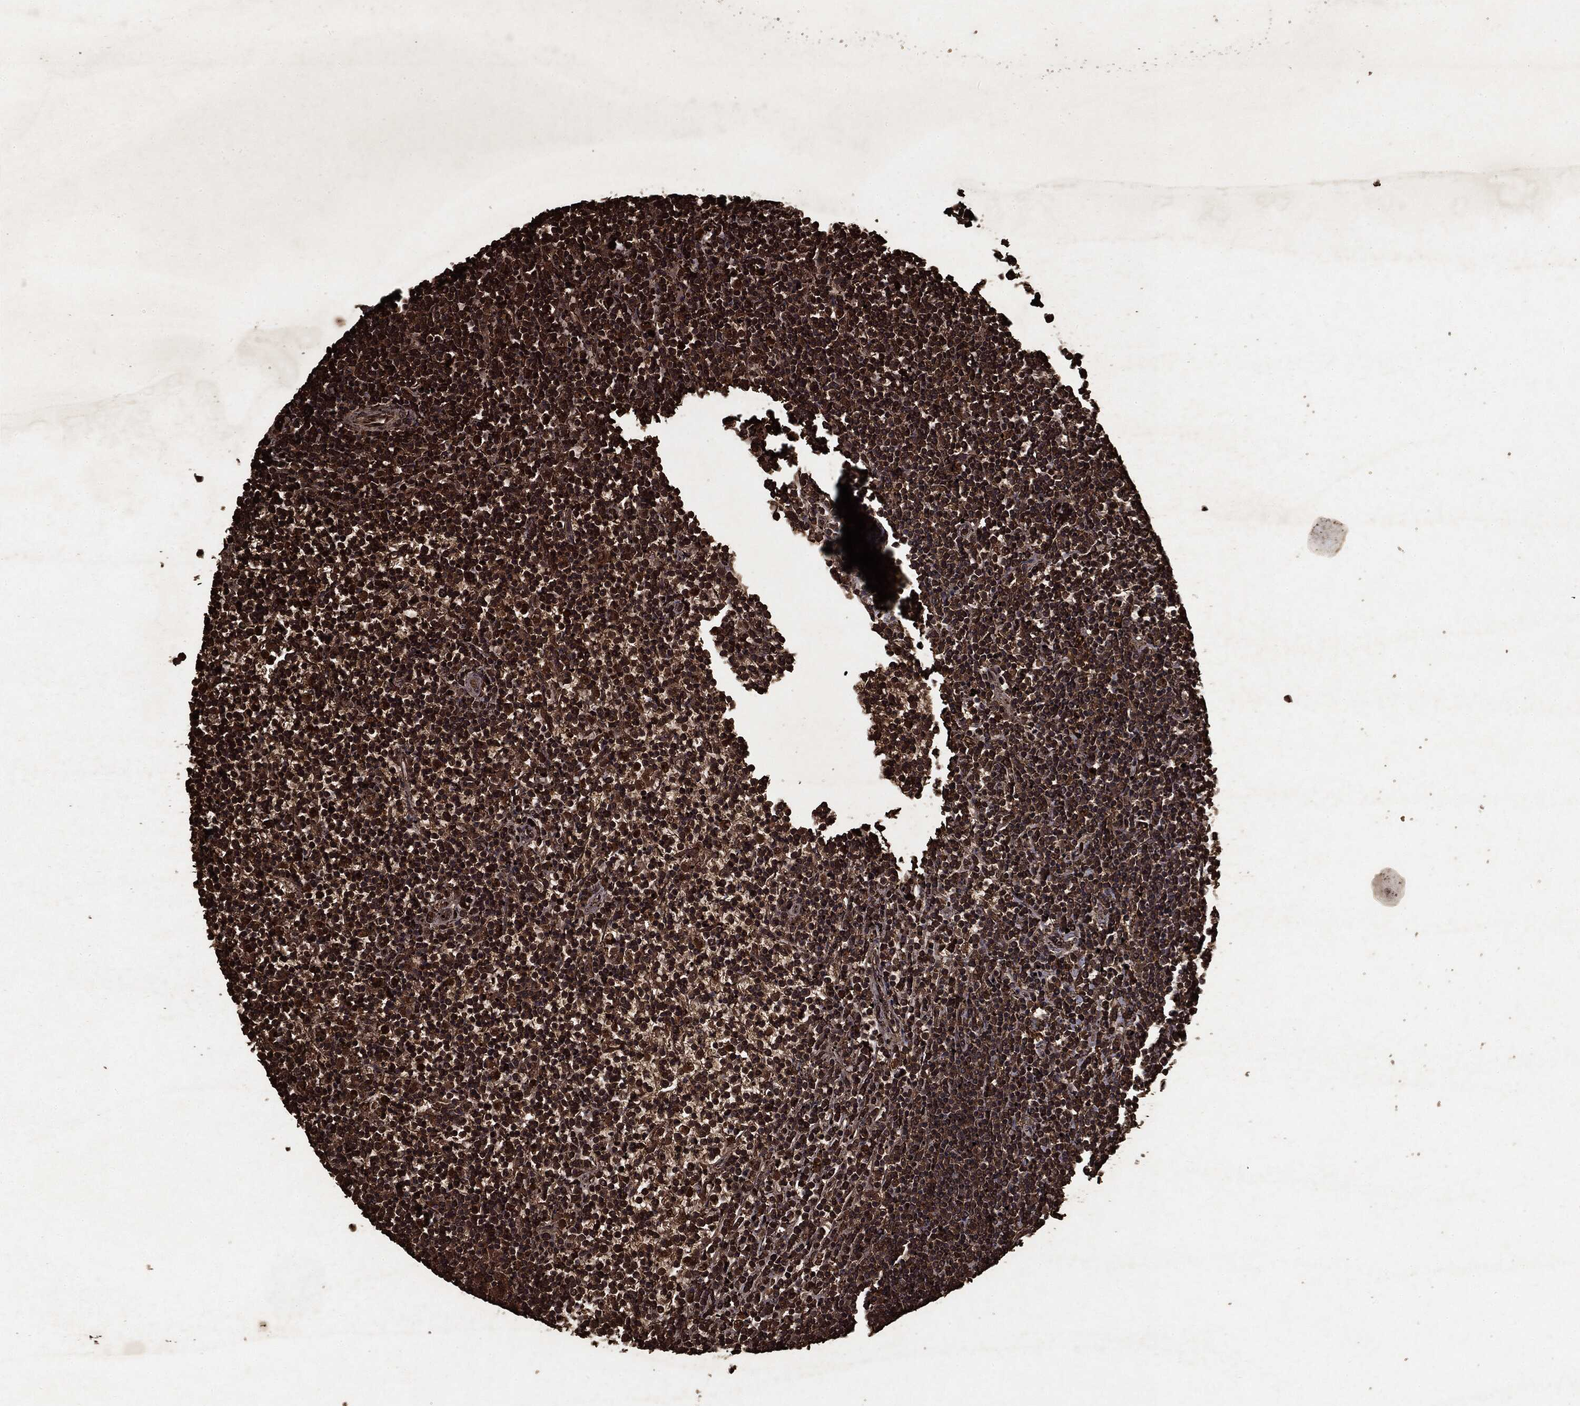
{"staining": {"intensity": "strong", "quantity": ">75%", "location": "cytoplasmic/membranous"}, "tissue": "lymphoma", "cell_type": "Tumor cells", "image_type": "cancer", "snomed": [{"axis": "morphology", "description": "Malignant lymphoma, non-Hodgkin's type, Low grade"}, {"axis": "topography", "description": "Spleen"}], "caption": "The image exhibits a brown stain indicating the presence of a protein in the cytoplasmic/membranous of tumor cells in low-grade malignant lymphoma, non-Hodgkin's type. The protein is shown in brown color, while the nuclei are stained blue.", "gene": "ARAF", "patient": {"sex": "female", "age": 19}}